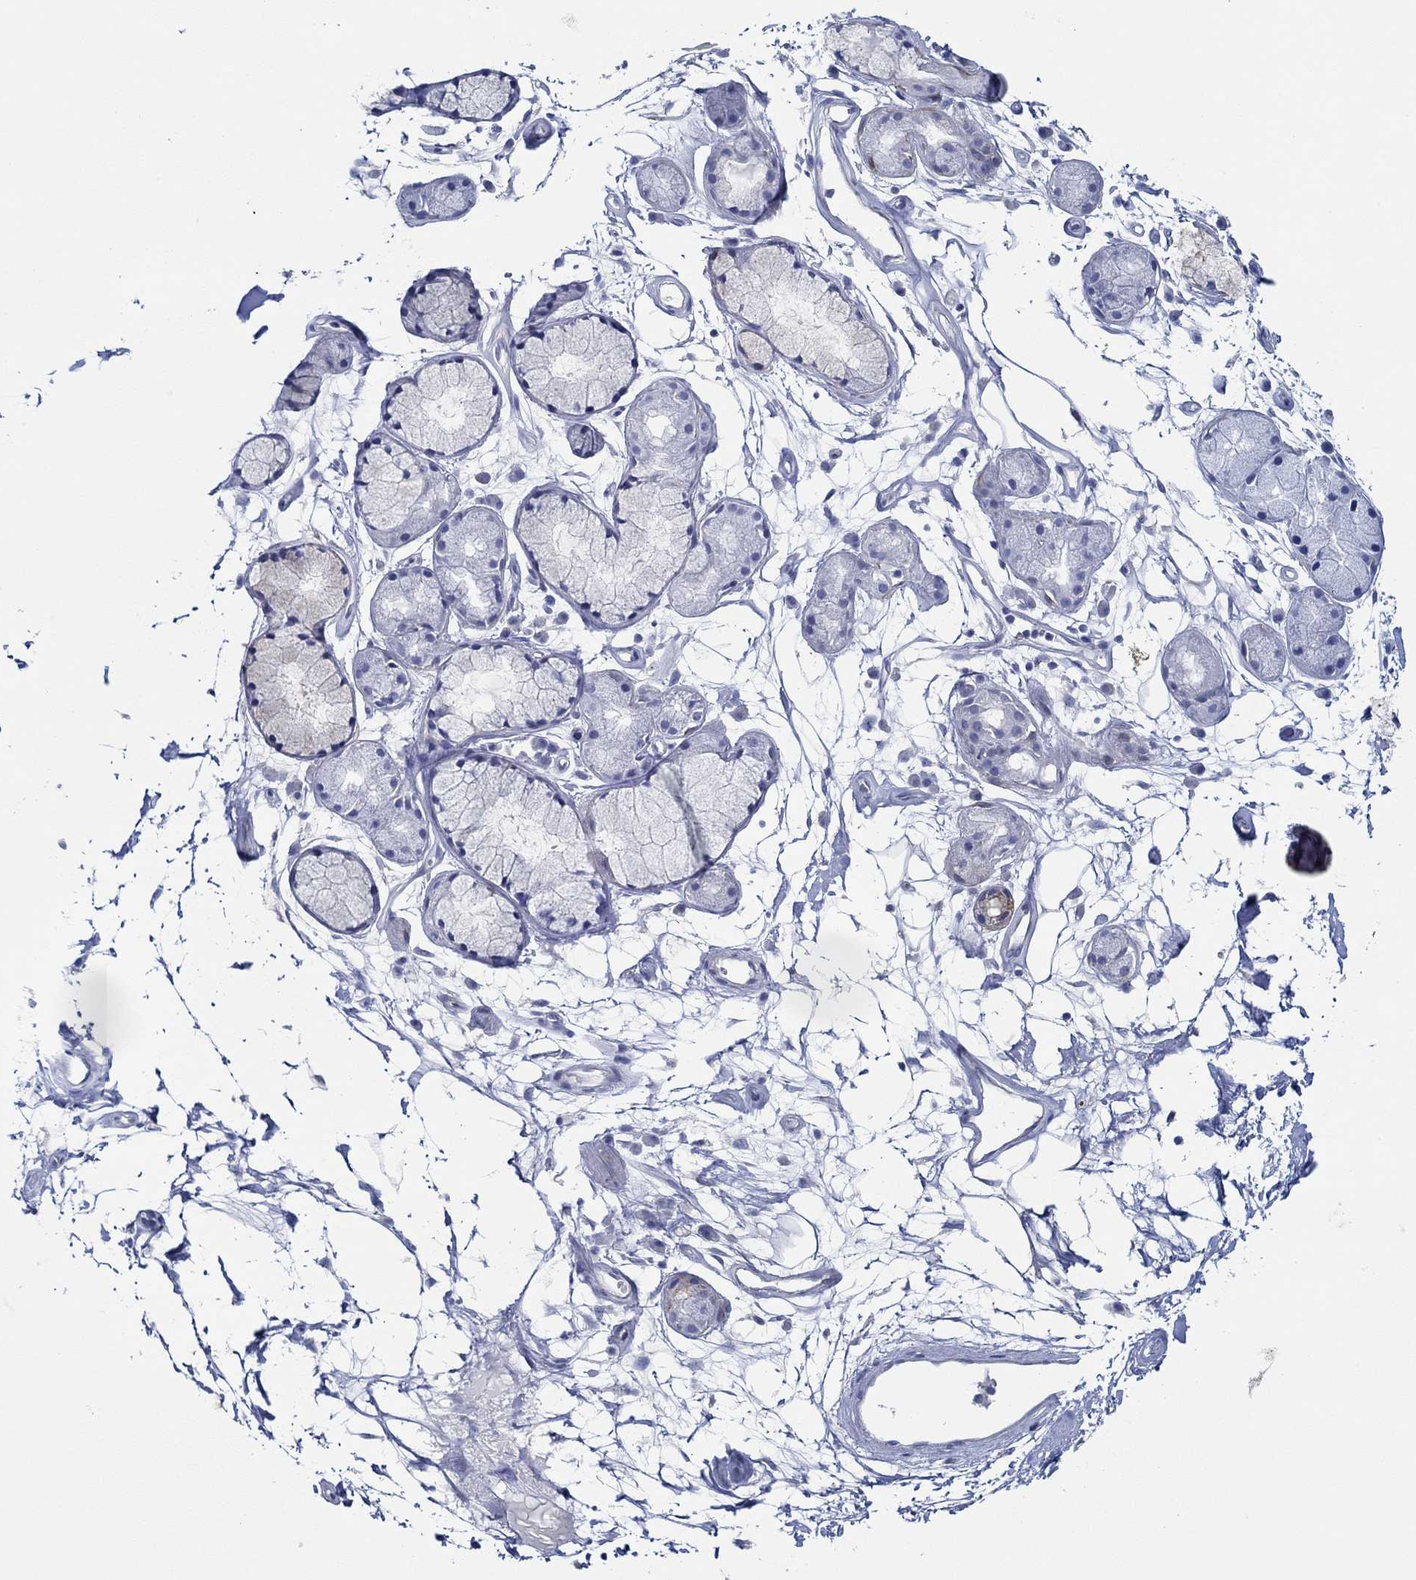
{"staining": {"intensity": "negative", "quantity": "none", "location": "none"}, "tissue": "adipose tissue", "cell_type": "Adipocytes", "image_type": "normal", "snomed": [{"axis": "morphology", "description": "Normal tissue, NOS"}, {"axis": "morphology", "description": "Squamous cell carcinoma, NOS"}, {"axis": "topography", "description": "Cartilage tissue"}, {"axis": "topography", "description": "Lung"}], "caption": "This is an IHC image of normal human adipose tissue. There is no positivity in adipocytes.", "gene": "IGFBP6", "patient": {"sex": "male", "age": 66}}